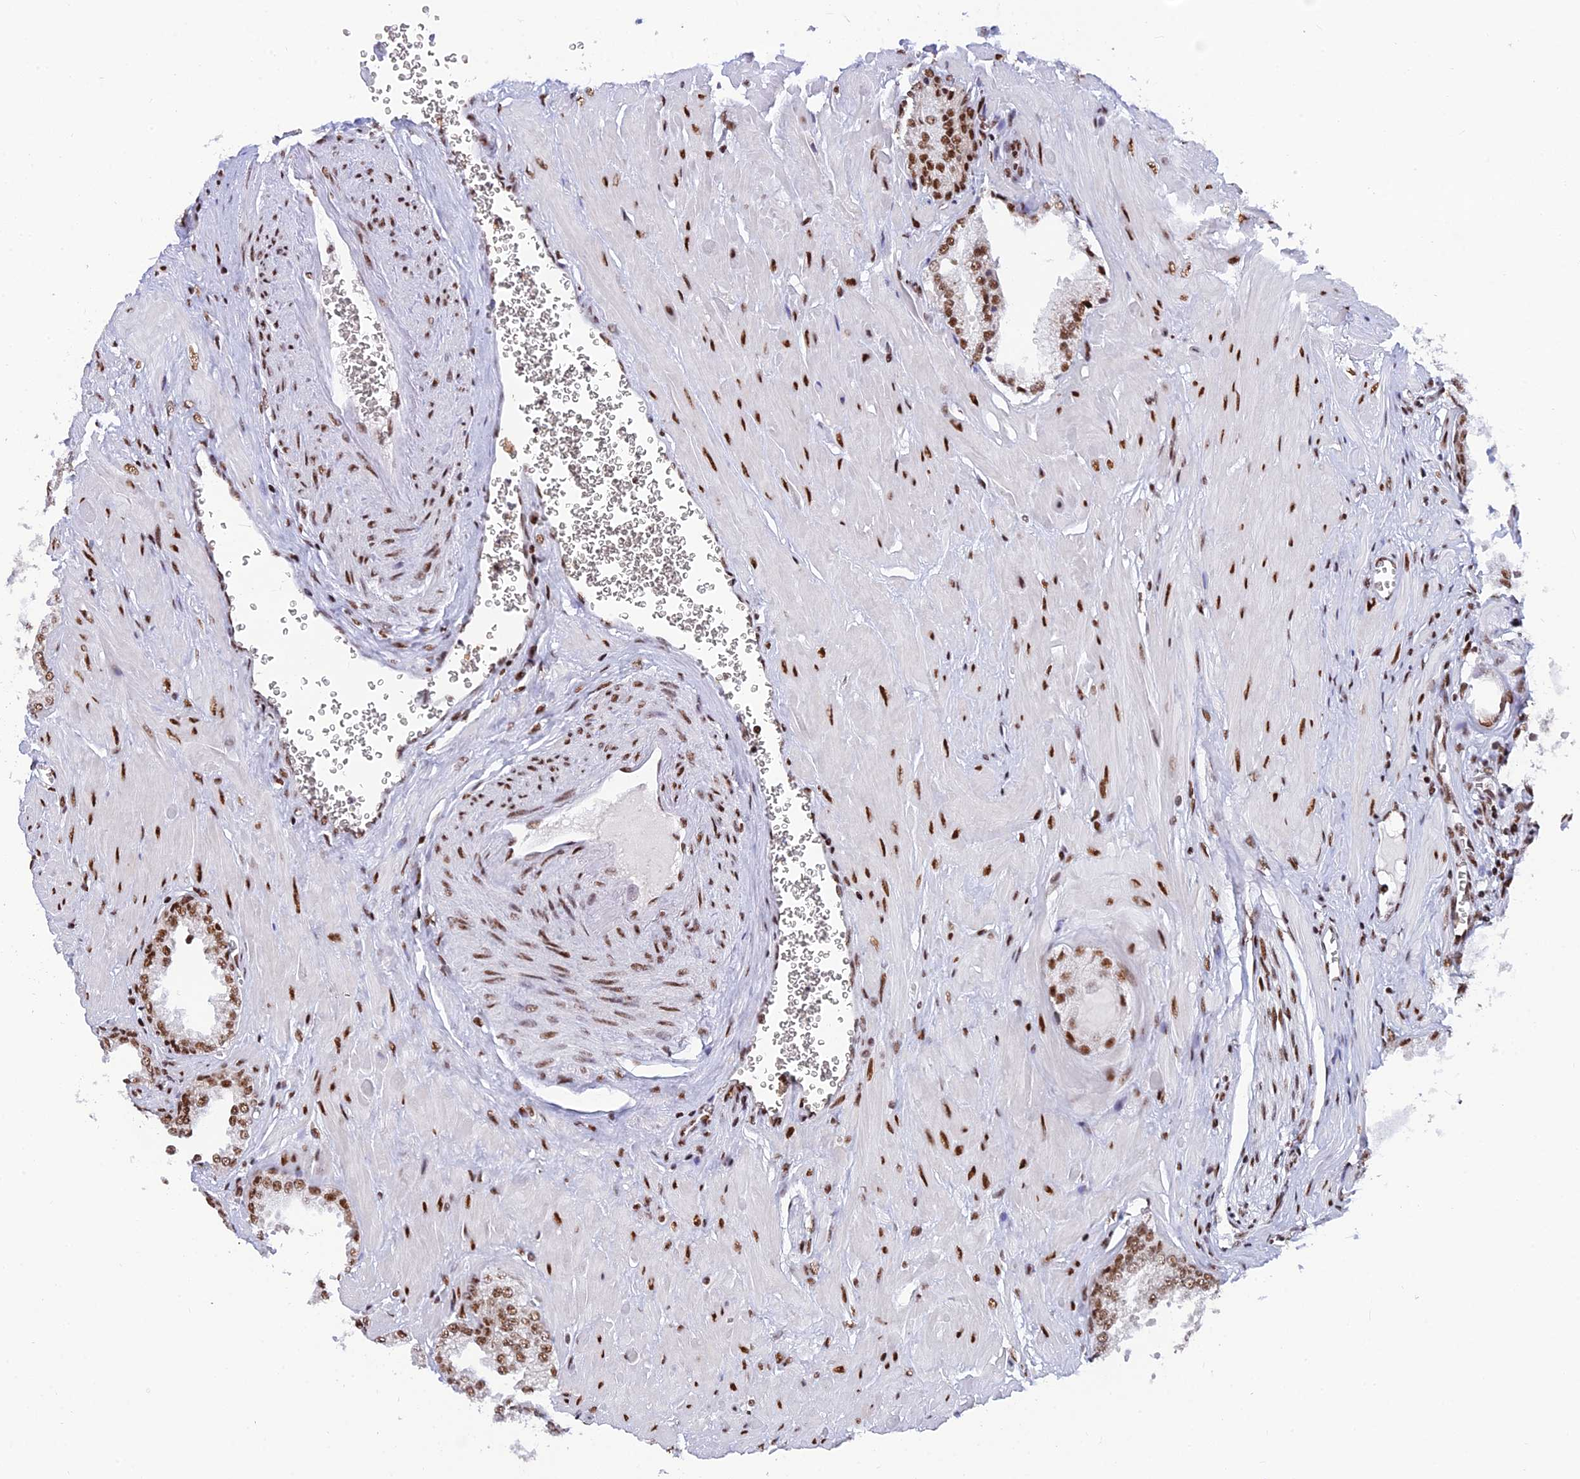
{"staining": {"intensity": "moderate", "quantity": ">75%", "location": "nuclear"}, "tissue": "prostate cancer", "cell_type": "Tumor cells", "image_type": "cancer", "snomed": [{"axis": "morphology", "description": "Adenocarcinoma, Low grade"}, {"axis": "topography", "description": "Prostate"}], "caption": "Protein staining by immunohistochemistry (IHC) reveals moderate nuclear expression in about >75% of tumor cells in prostate cancer.", "gene": "USP22", "patient": {"sex": "male", "age": 67}}